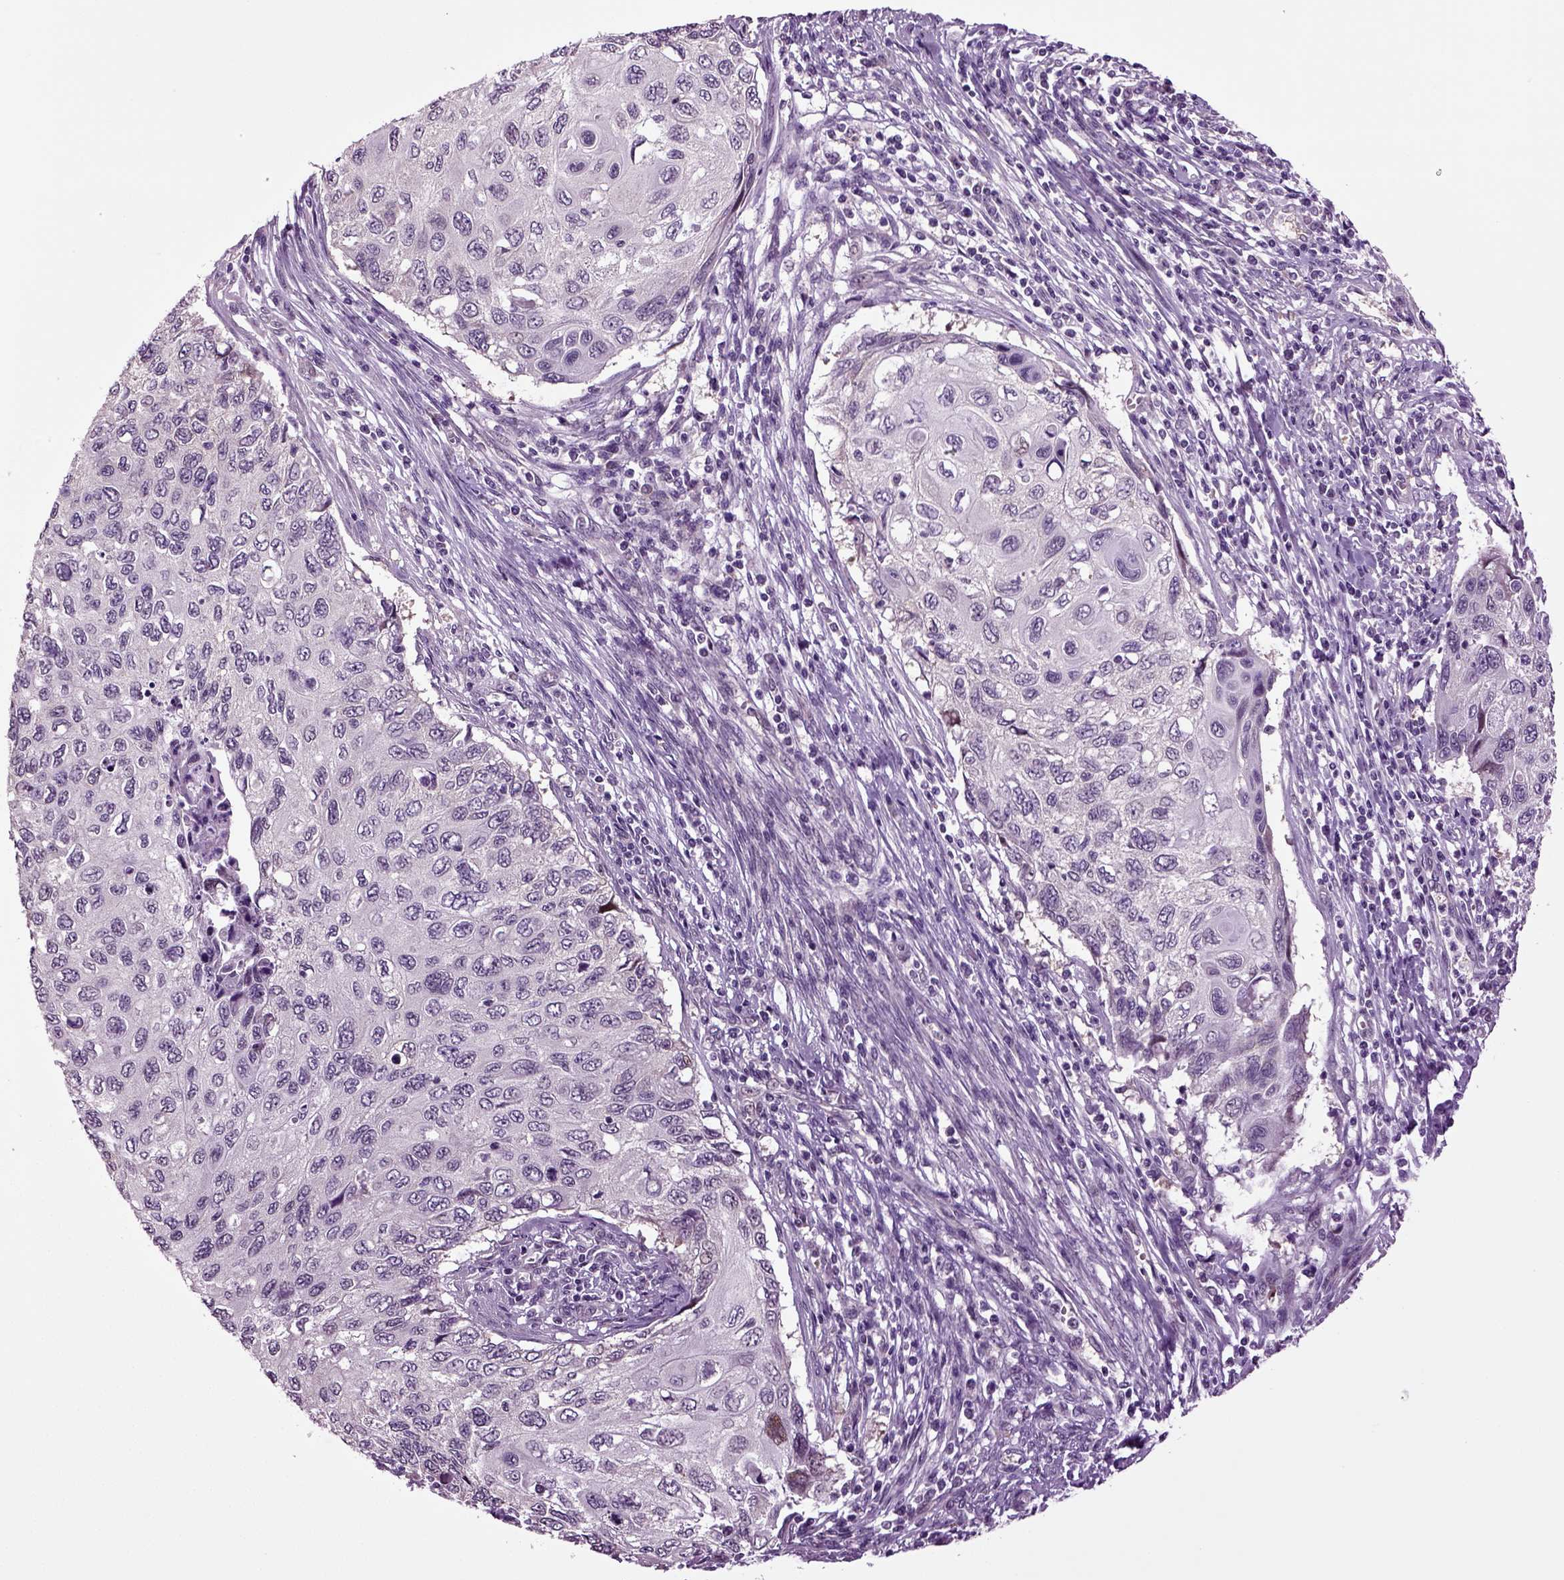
{"staining": {"intensity": "negative", "quantity": "none", "location": "none"}, "tissue": "cervical cancer", "cell_type": "Tumor cells", "image_type": "cancer", "snomed": [{"axis": "morphology", "description": "Squamous cell carcinoma, NOS"}, {"axis": "topography", "description": "Cervix"}], "caption": "Cervical cancer (squamous cell carcinoma) was stained to show a protein in brown. There is no significant positivity in tumor cells. (DAB (3,3'-diaminobenzidine) IHC with hematoxylin counter stain).", "gene": "PLCH2", "patient": {"sex": "female", "age": 70}}